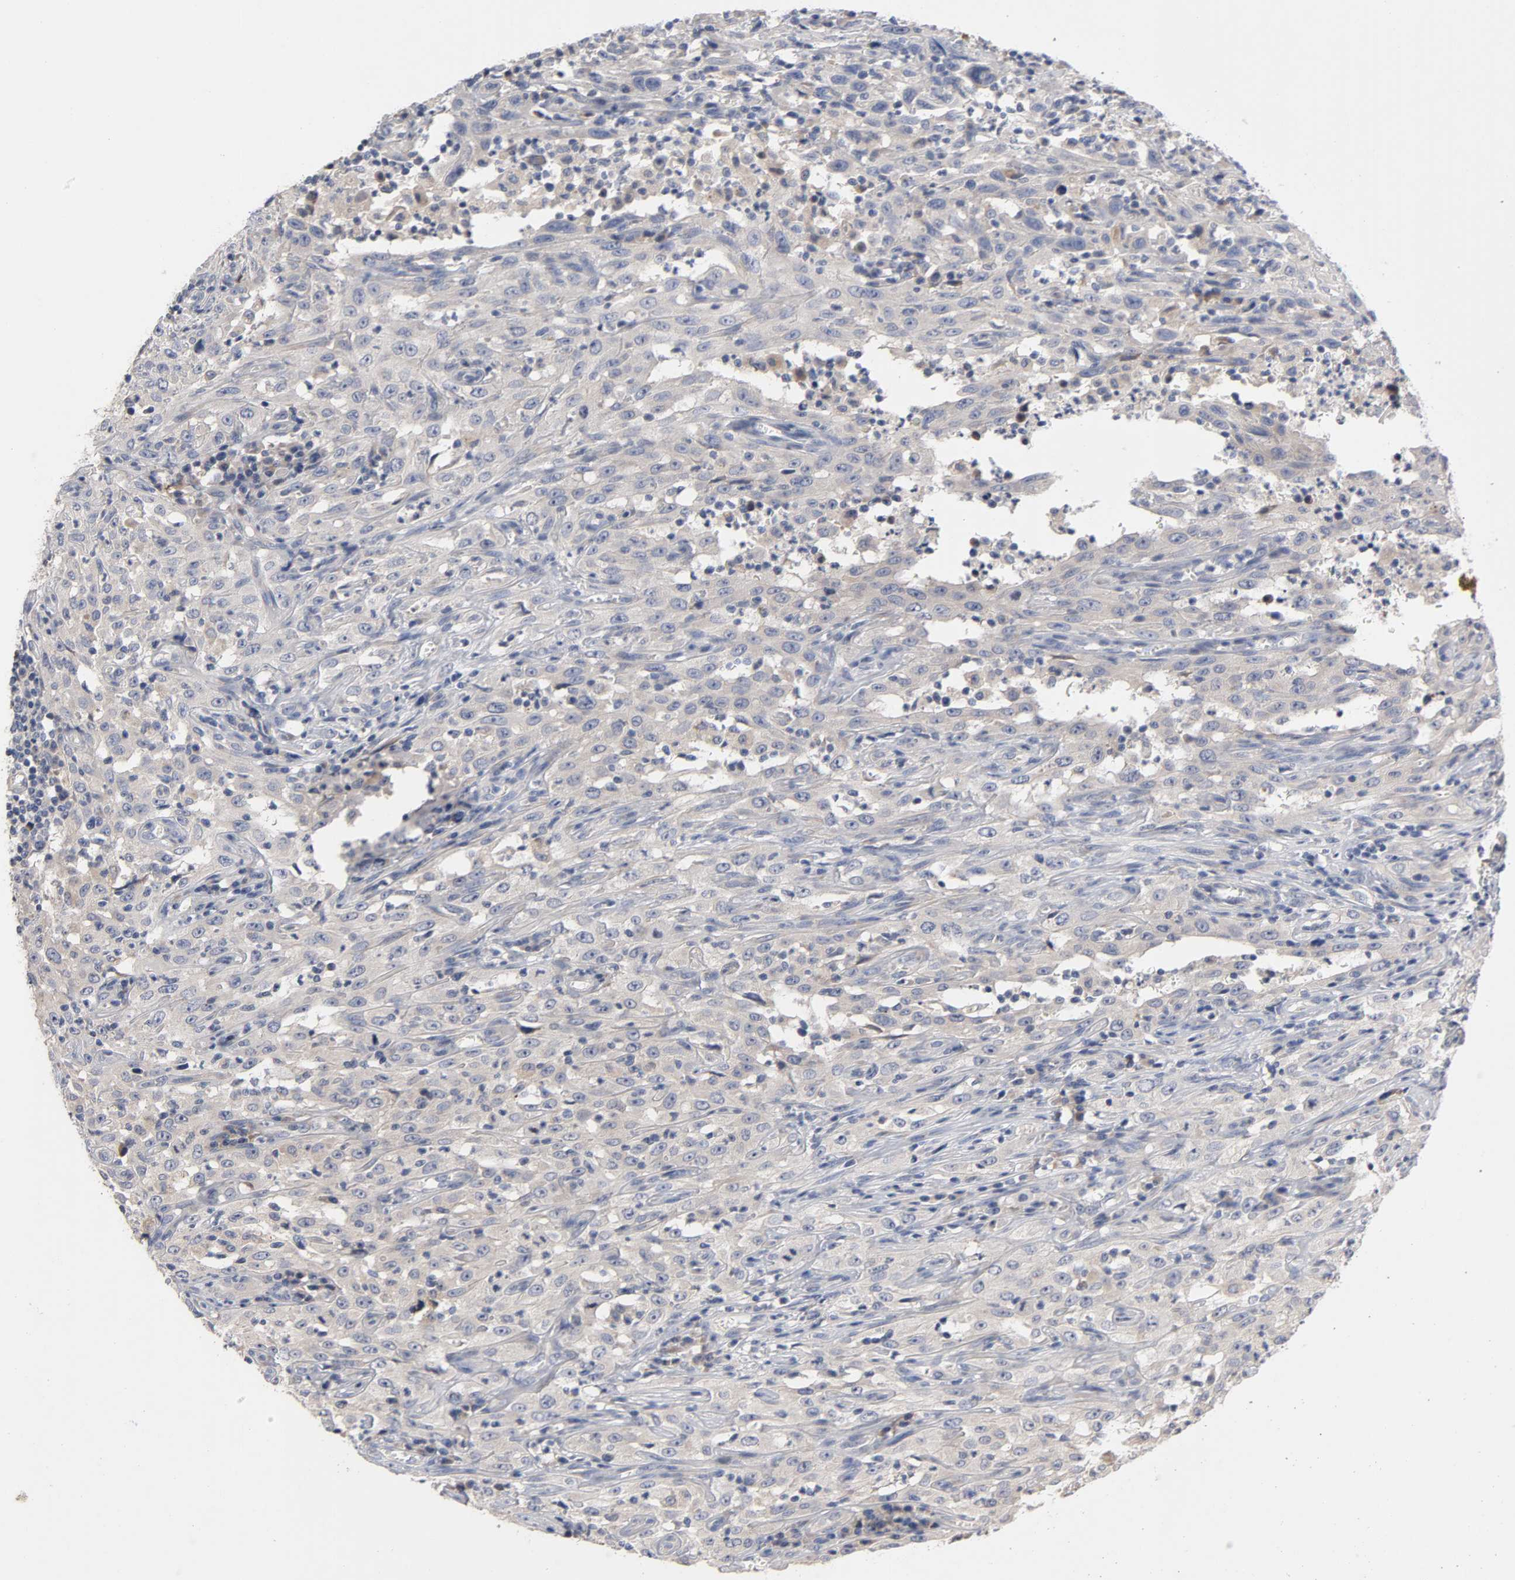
{"staining": {"intensity": "weak", "quantity": ">75%", "location": "cytoplasmic/membranous"}, "tissue": "head and neck cancer", "cell_type": "Tumor cells", "image_type": "cancer", "snomed": [{"axis": "morphology", "description": "Squamous cell carcinoma, NOS"}, {"axis": "topography", "description": "Oral tissue"}, {"axis": "topography", "description": "Head-Neck"}], "caption": "An immunohistochemistry (IHC) histopathology image of neoplastic tissue is shown. Protein staining in brown labels weak cytoplasmic/membranous positivity in head and neck cancer within tumor cells.", "gene": "CCDC134", "patient": {"sex": "female", "age": 76}}